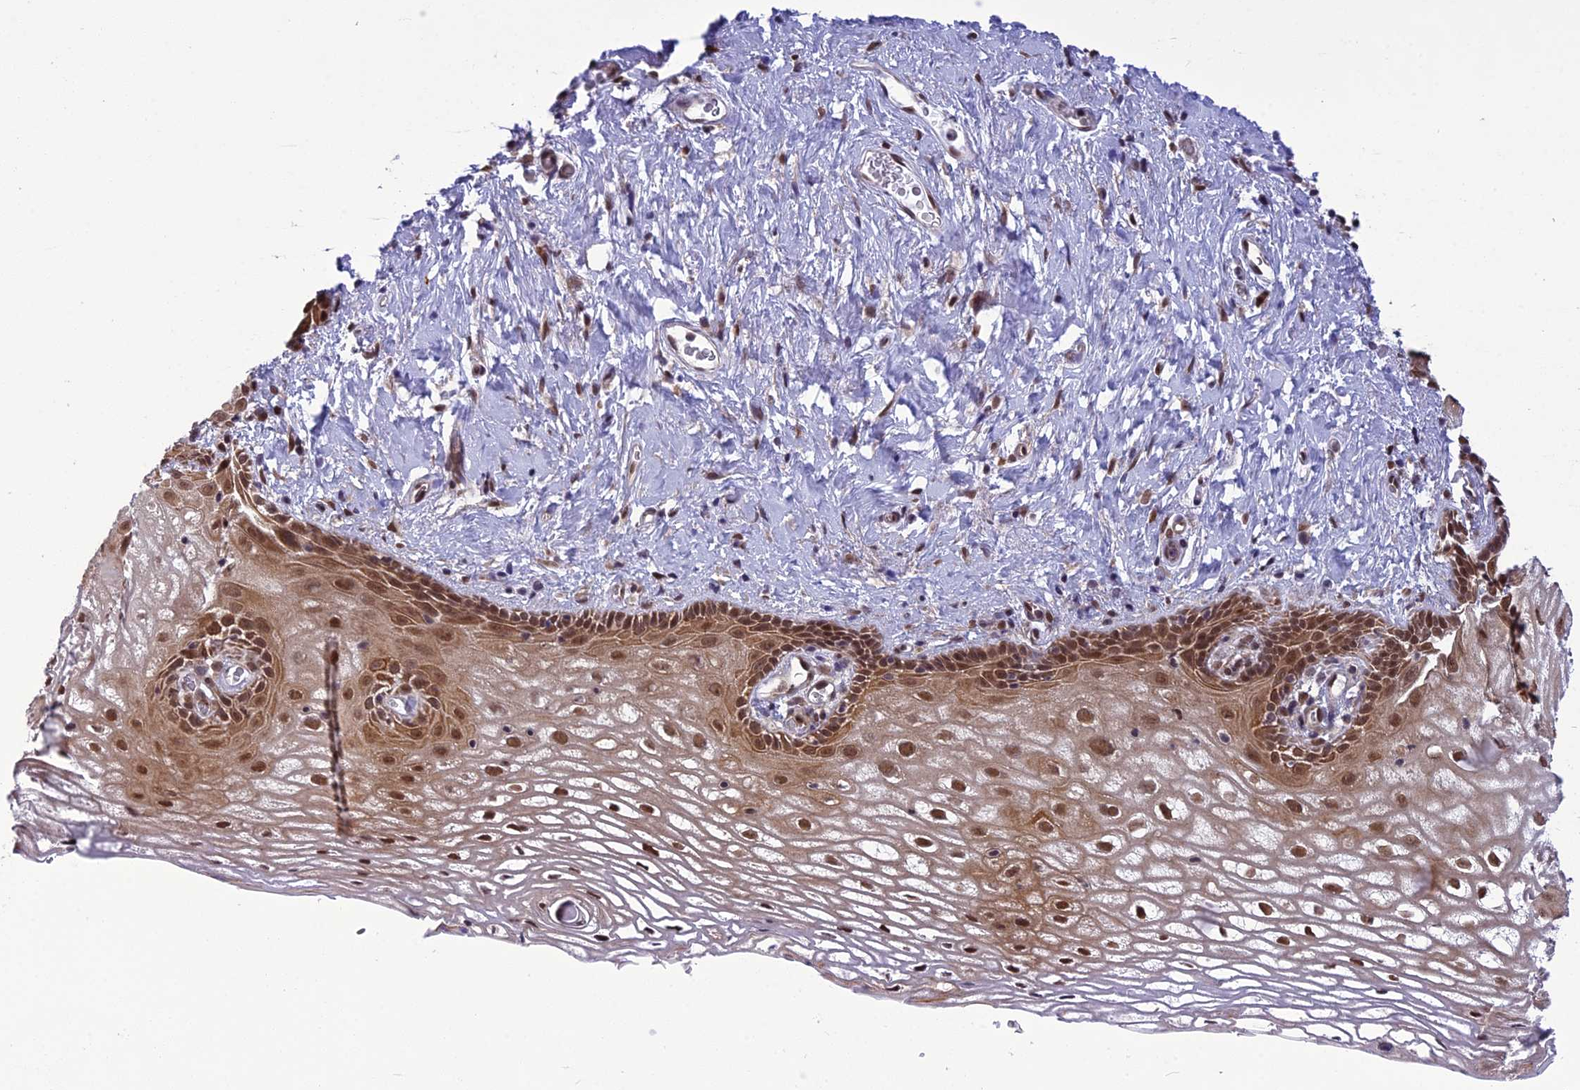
{"staining": {"intensity": "moderate", "quantity": ">75%", "location": "cytoplasmic/membranous,nuclear"}, "tissue": "vagina", "cell_type": "Squamous epithelial cells", "image_type": "normal", "snomed": [{"axis": "morphology", "description": "Normal tissue, NOS"}, {"axis": "morphology", "description": "Adenocarcinoma, NOS"}, {"axis": "topography", "description": "Rectum"}, {"axis": "topography", "description": "Vagina"}], "caption": "This micrograph reveals benign vagina stained with immunohistochemistry (IHC) to label a protein in brown. The cytoplasmic/membranous,nuclear of squamous epithelial cells show moderate positivity for the protein. Nuclei are counter-stained blue.", "gene": "RTRAF", "patient": {"sex": "female", "age": 71}}